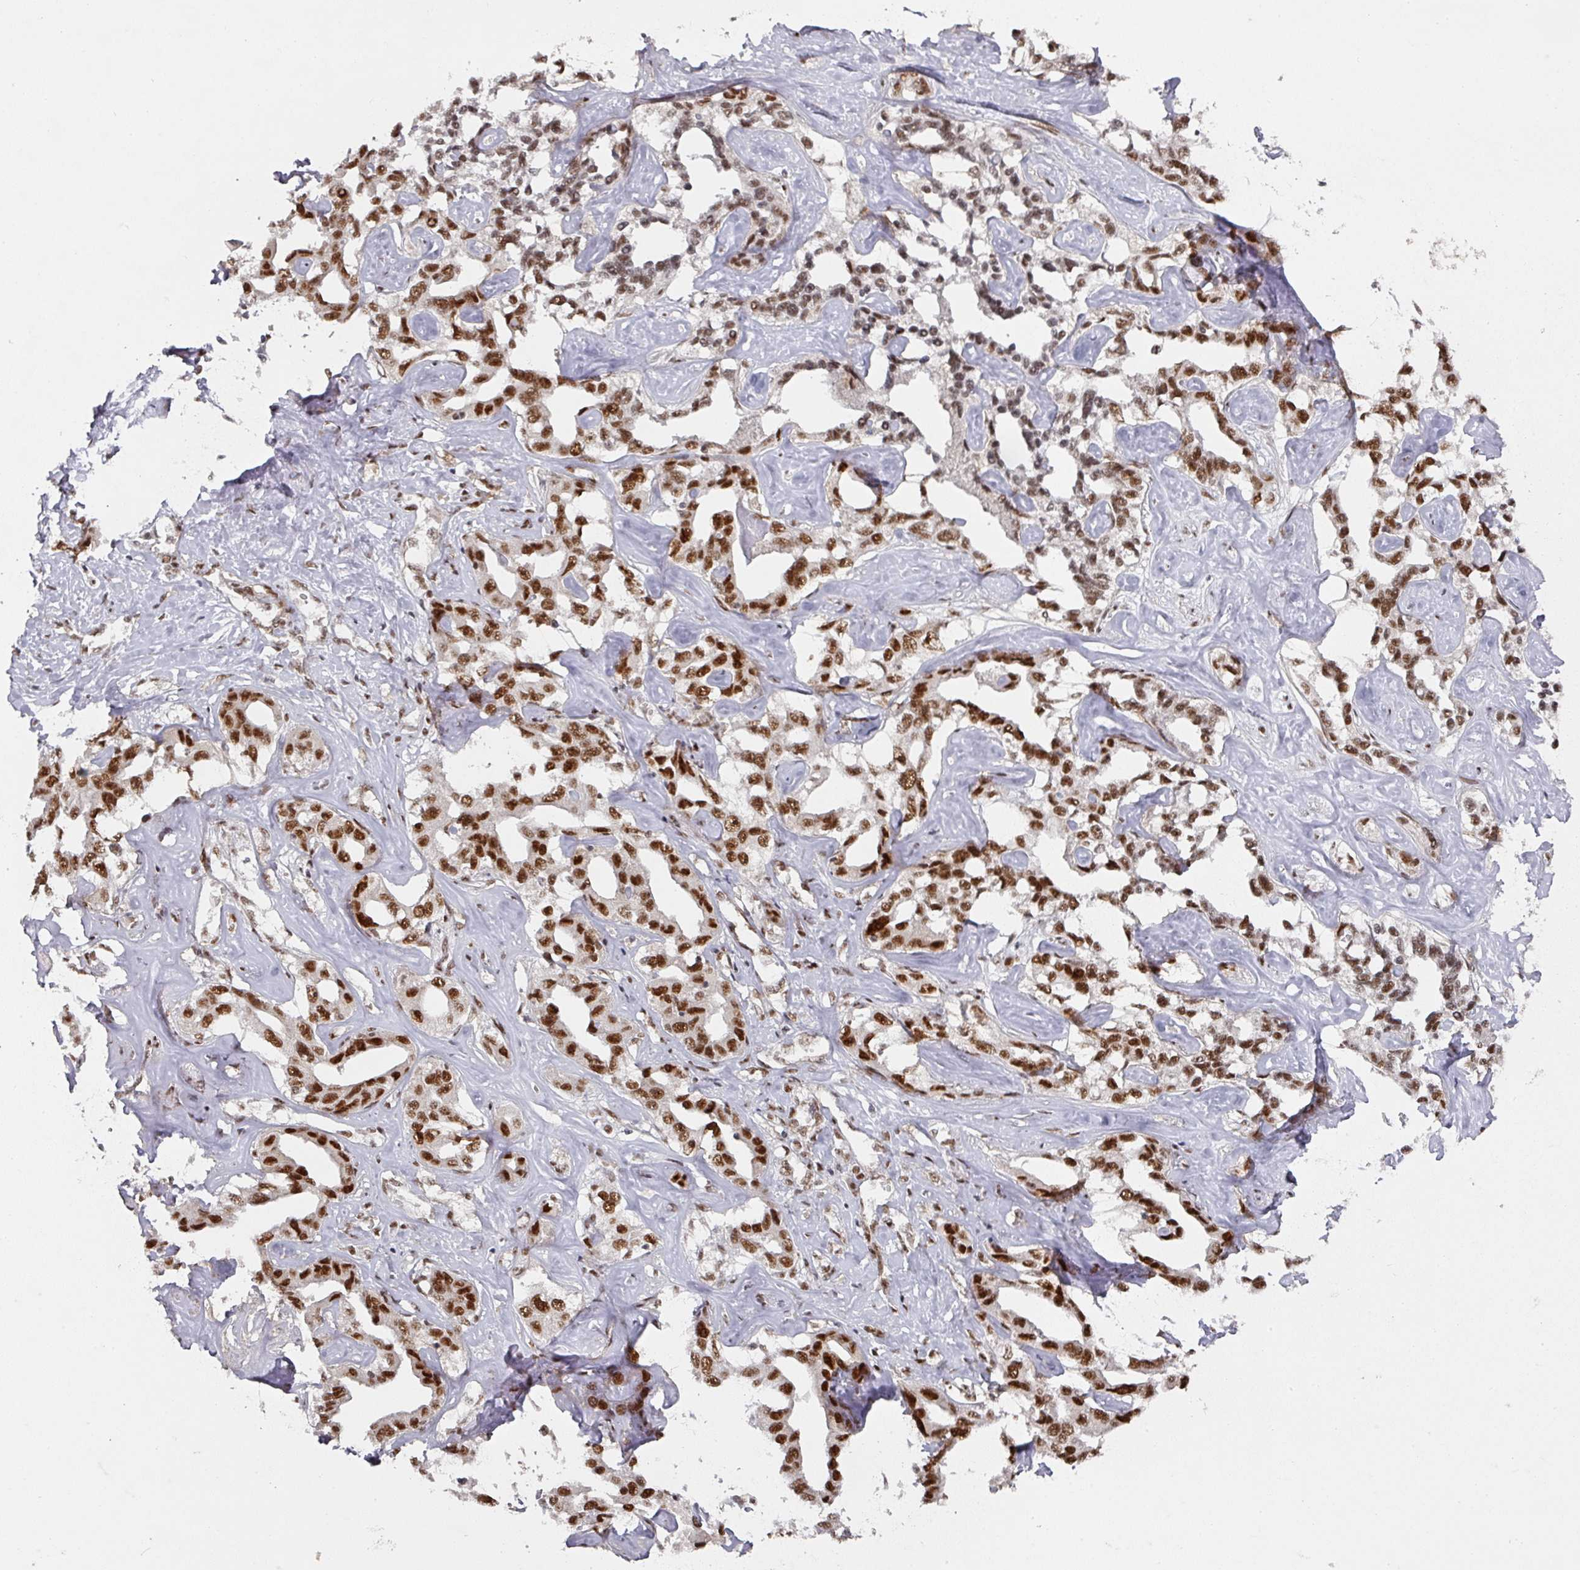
{"staining": {"intensity": "strong", "quantity": ">75%", "location": "nuclear"}, "tissue": "liver cancer", "cell_type": "Tumor cells", "image_type": "cancer", "snomed": [{"axis": "morphology", "description": "Cholangiocarcinoma"}, {"axis": "topography", "description": "Liver"}], "caption": "Liver cancer stained with a protein marker shows strong staining in tumor cells.", "gene": "MEPCE", "patient": {"sex": "male", "age": 59}}